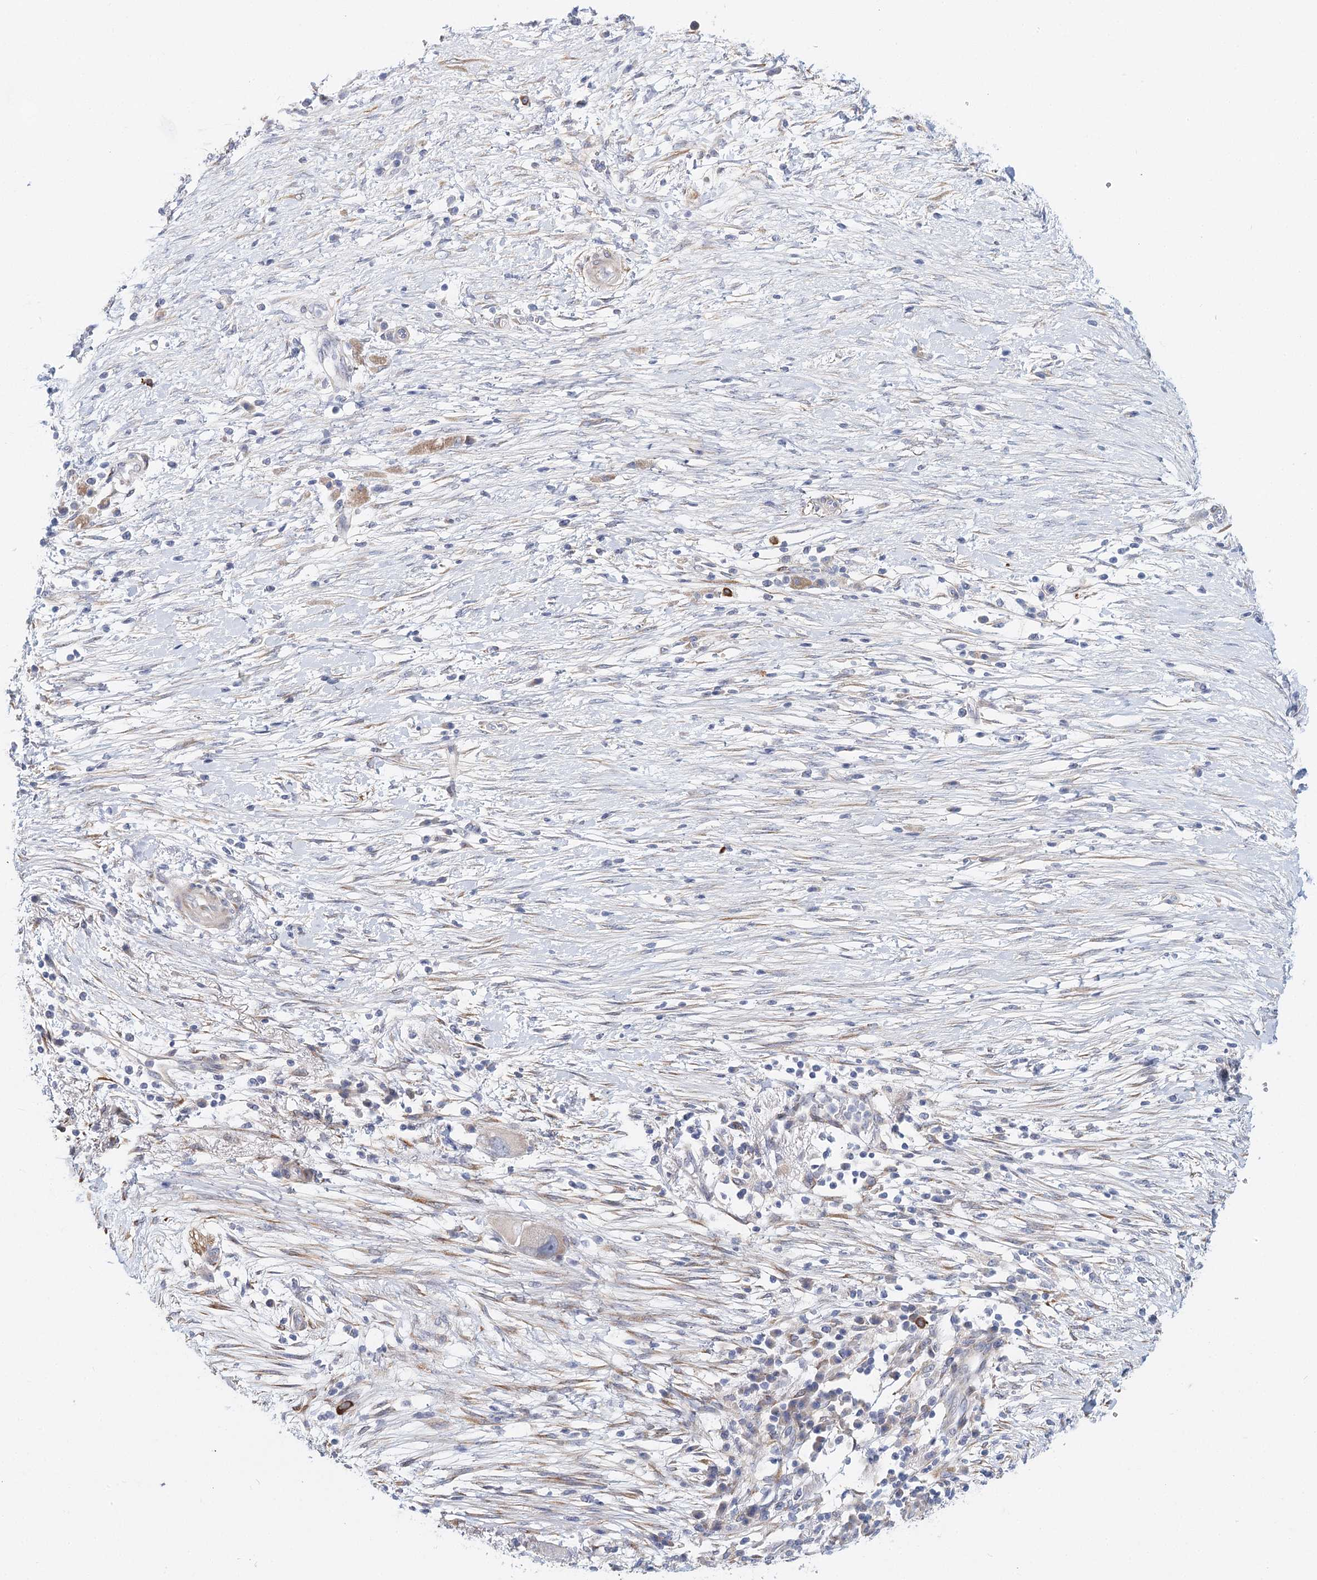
{"staining": {"intensity": "negative", "quantity": "none", "location": "none"}, "tissue": "pancreatic cancer", "cell_type": "Tumor cells", "image_type": "cancer", "snomed": [{"axis": "morphology", "description": "Adenocarcinoma, NOS"}, {"axis": "topography", "description": "Pancreas"}], "caption": "Tumor cells are negative for protein expression in human pancreatic cancer (adenocarcinoma).", "gene": "TEX12", "patient": {"sex": "male", "age": 68}}